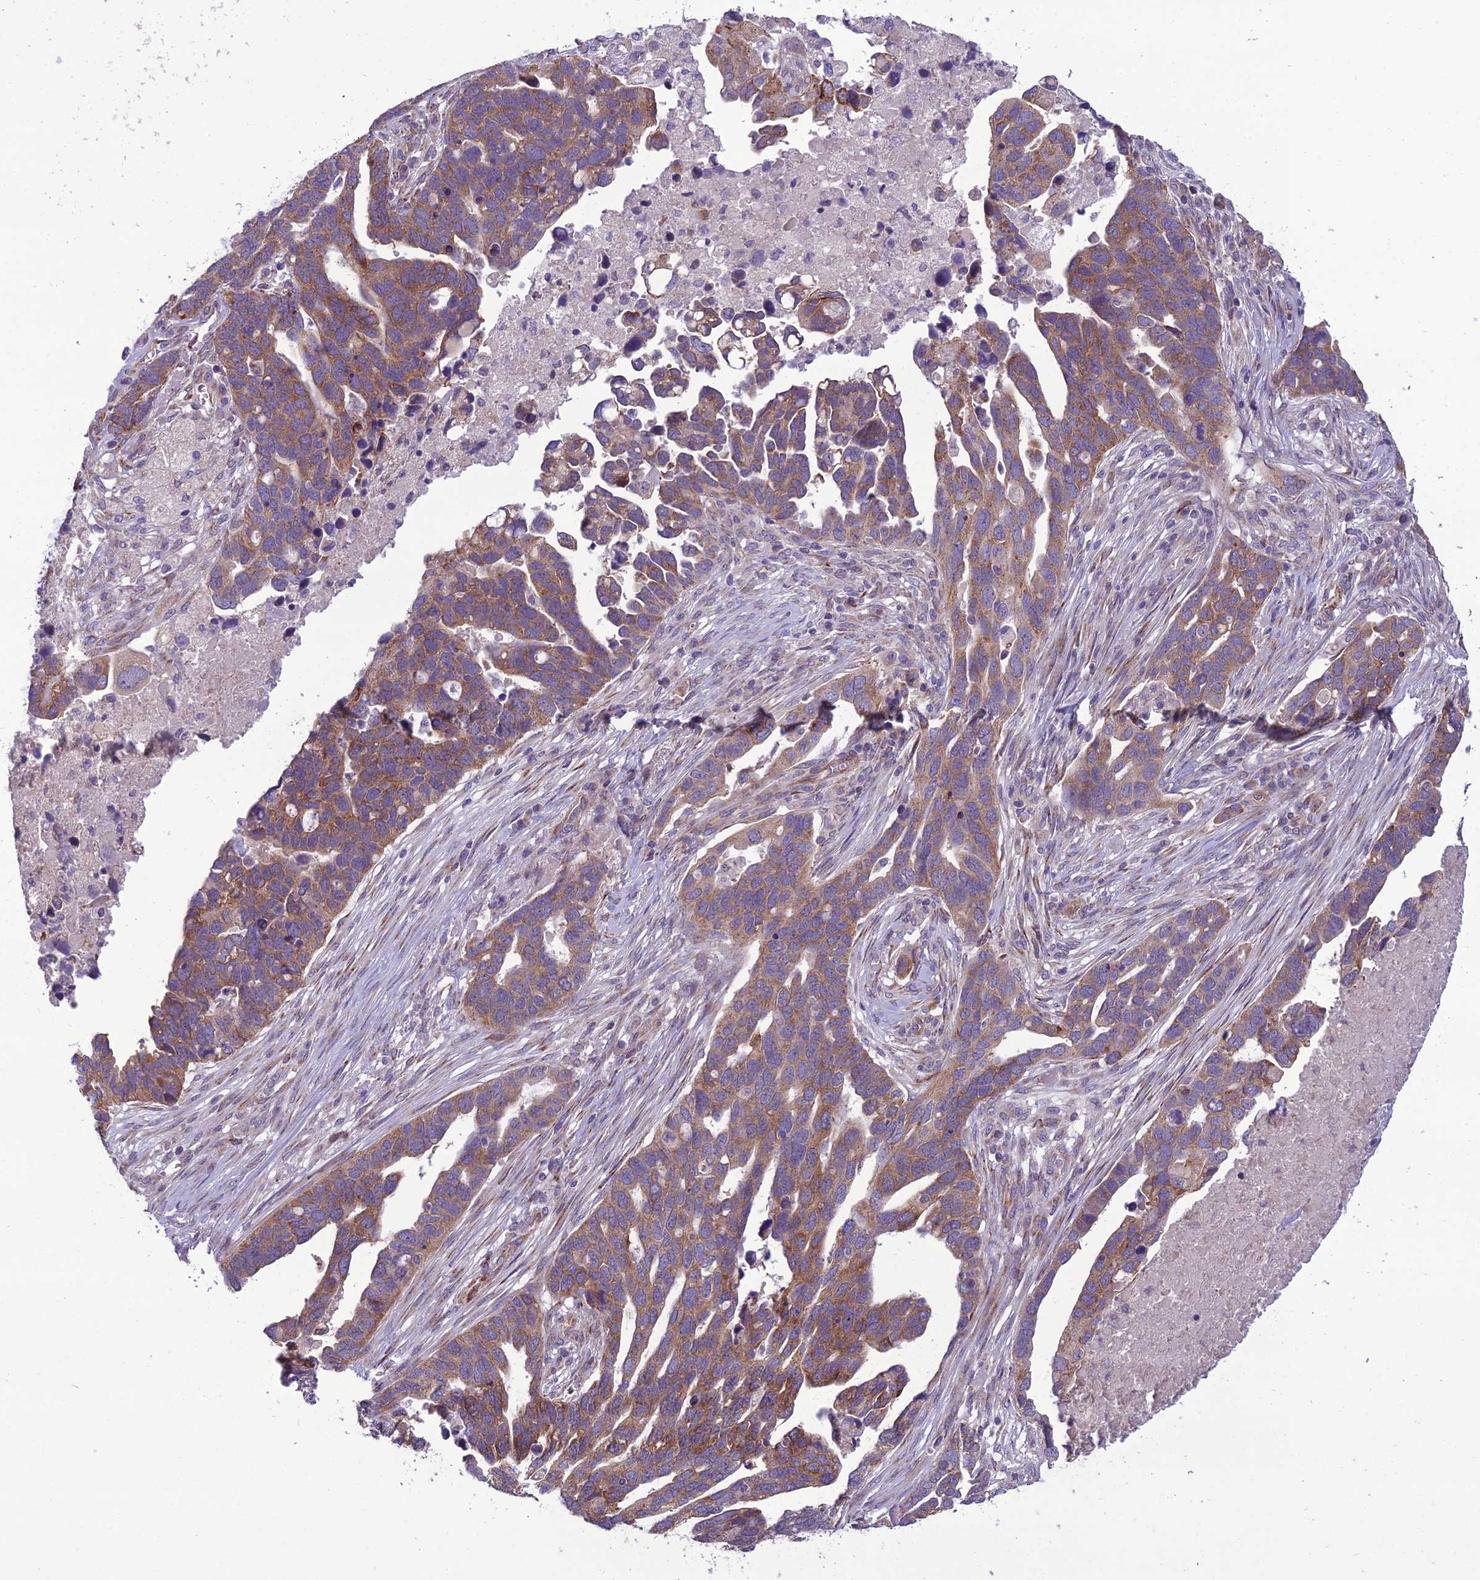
{"staining": {"intensity": "moderate", "quantity": ">75%", "location": "cytoplasmic/membranous"}, "tissue": "ovarian cancer", "cell_type": "Tumor cells", "image_type": "cancer", "snomed": [{"axis": "morphology", "description": "Cystadenocarcinoma, serous, NOS"}, {"axis": "topography", "description": "Ovary"}], "caption": "Ovarian serous cystadenocarcinoma tissue exhibits moderate cytoplasmic/membranous expression in about >75% of tumor cells", "gene": "NODAL", "patient": {"sex": "female", "age": 54}}